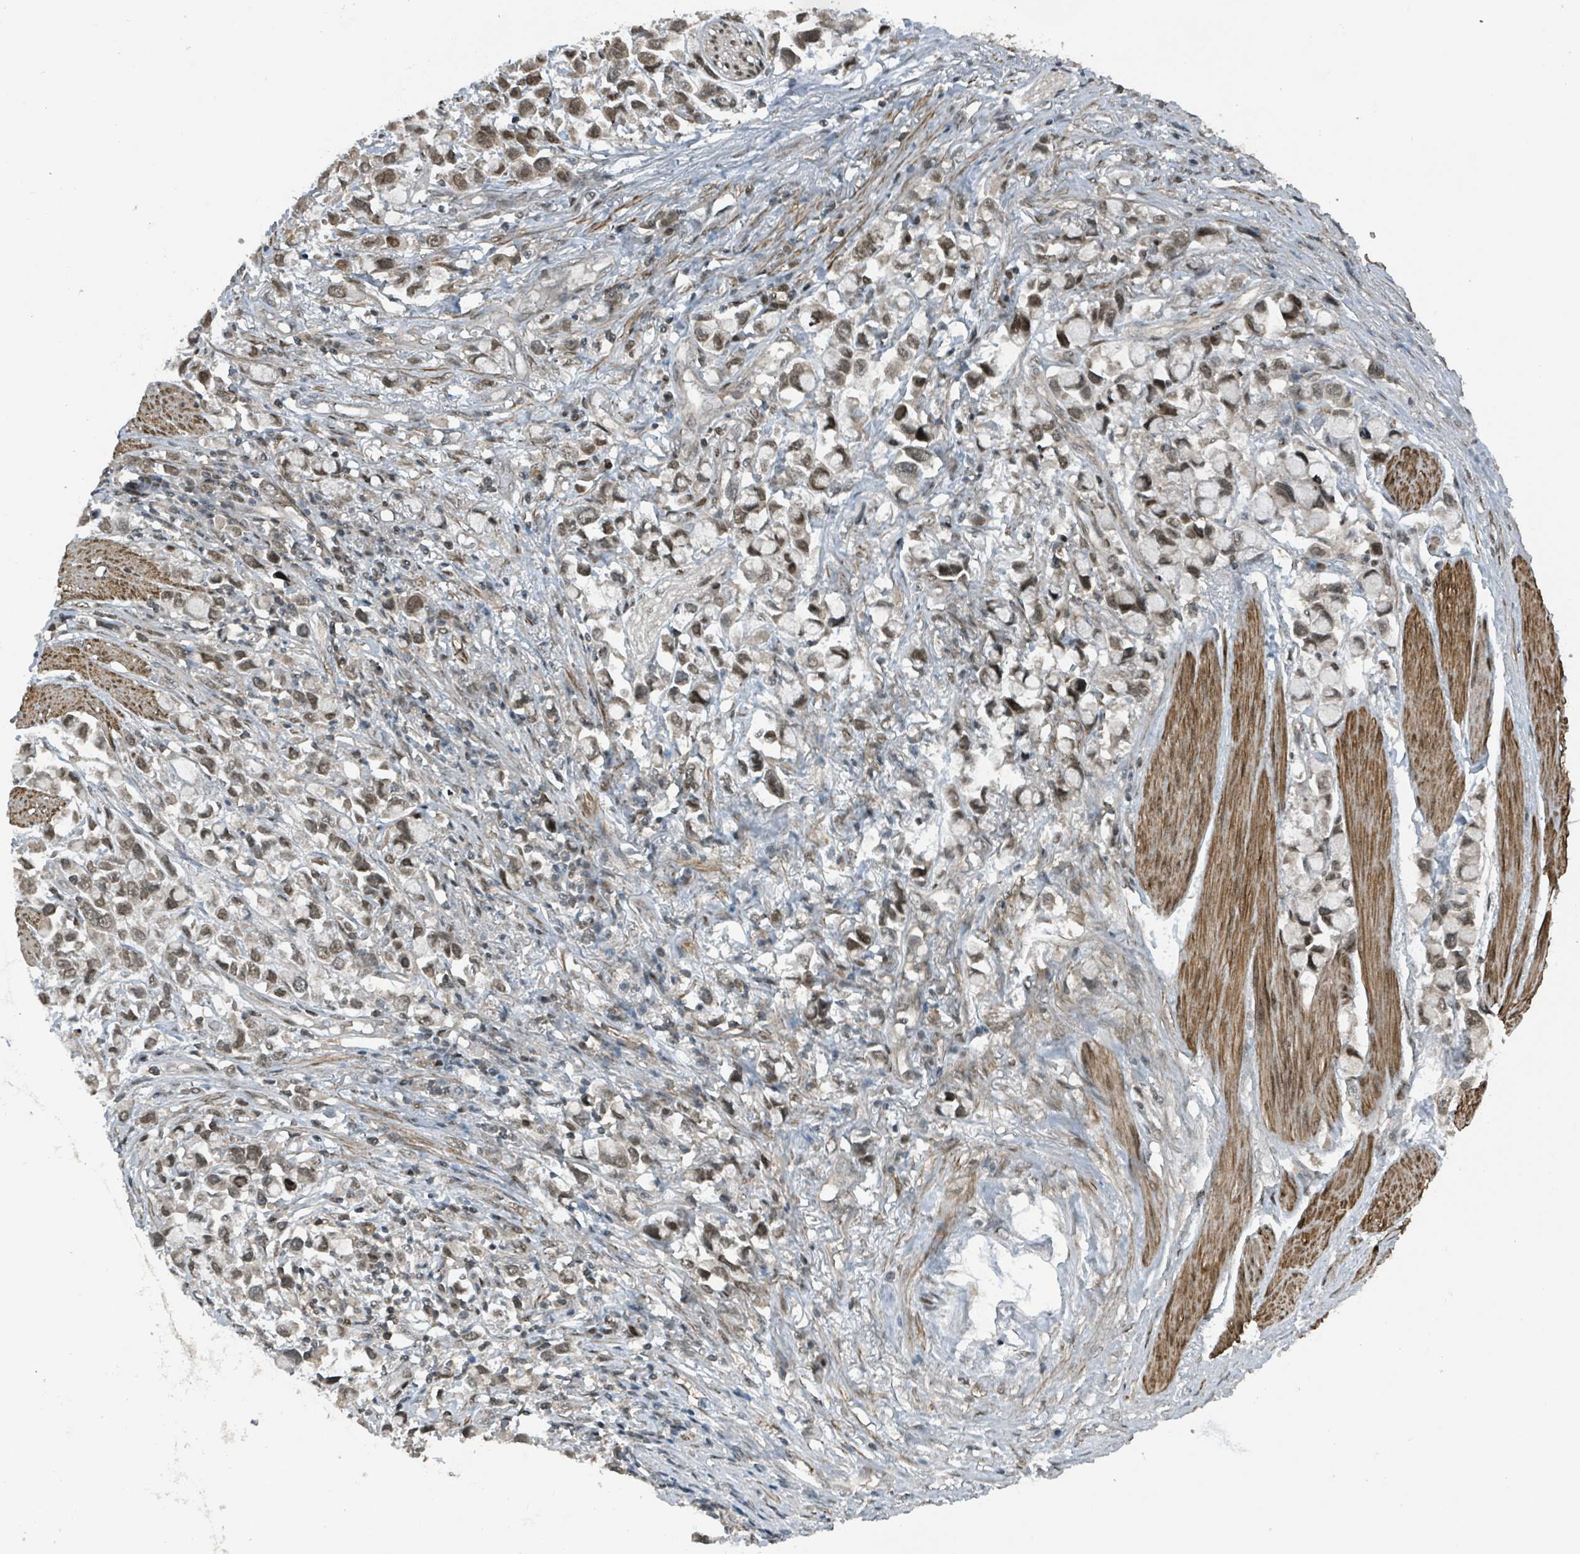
{"staining": {"intensity": "moderate", "quantity": ">75%", "location": "nuclear"}, "tissue": "stomach cancer", "cell_type": "Tumor cells", "image_type": "cancer", "snomed": [{"axis": "morphology", "description": "Adenocarcinoma, NOS"}, {"axis": "topography", "description": "Stomach"}], "caption": "Stomach adenocarcinoma was stained to show a protein in brown. There is medium levels of moderate nuclear staining in approximately >75% of tumor cells.", "gene": "PHIP", "patient": {"sex": "female", "age": 81}}